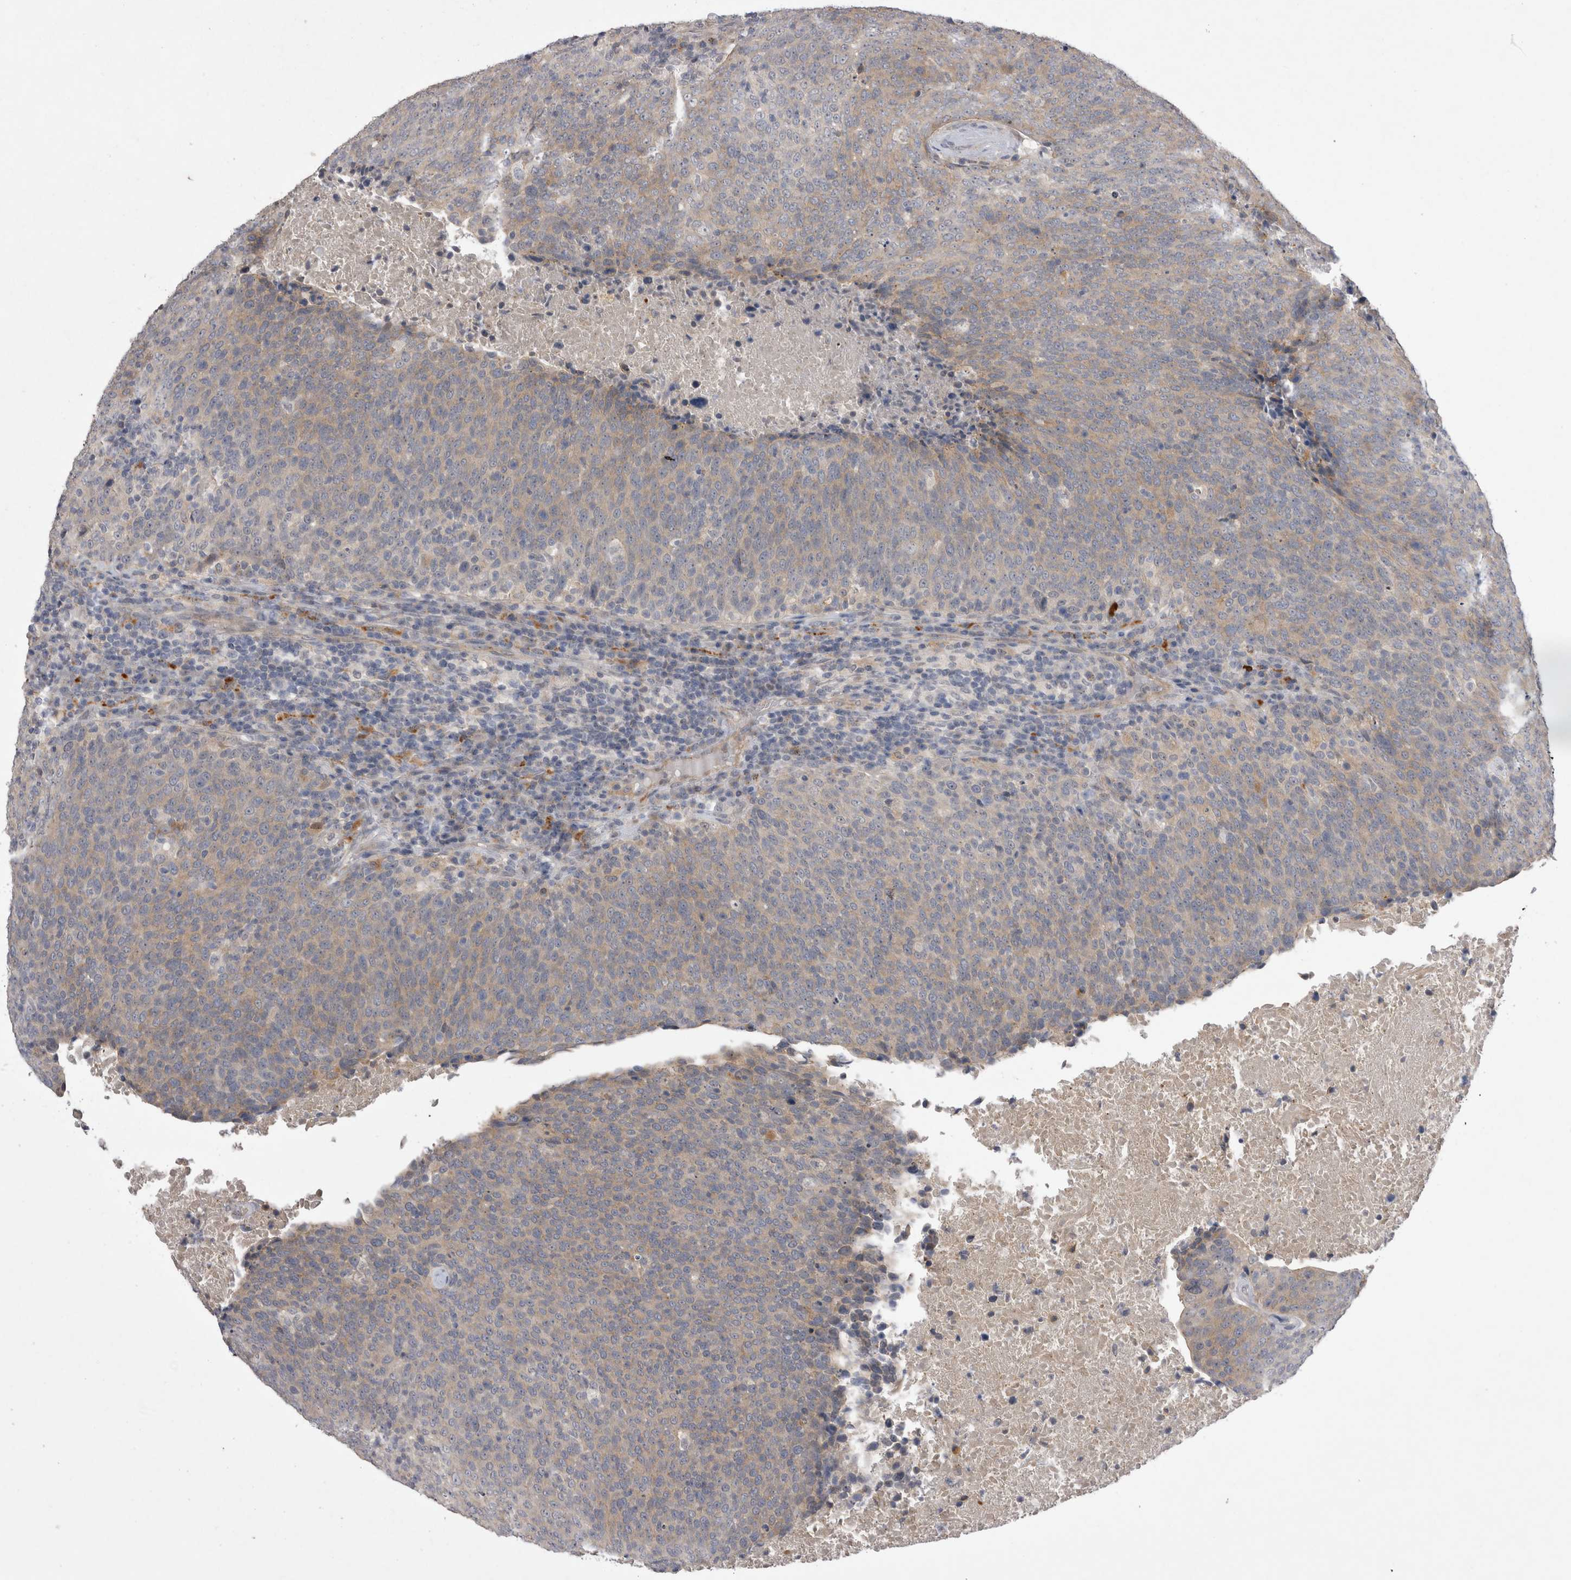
{"staining": {"intensity": "weak", "quantity": ">75%", "location": "cytoplasmic/membranous"}, "tissue": "head and neck cancer", "cell_type": "Tumor cells", "image_type": "cancer", "snomed": [{"axis": "morphology", "description": "Squamous cell carcinoma, NOS"}, {"axis": "morphology", "description": "Squamous cell carcinoma, metastatic, NOS"}, {"axis": "topography", "description": "Lymph node"}, {"axis": "topography", "description": "Head-Neck"}], "caption": "DAB immunohistochemical staining of head and neck cancer displays weak cytoplasmic/membranous protein positivity in approximately >75% of tumor cells.", "gene": "CTBS", "patient": {"sex": "male", "age": 62}}